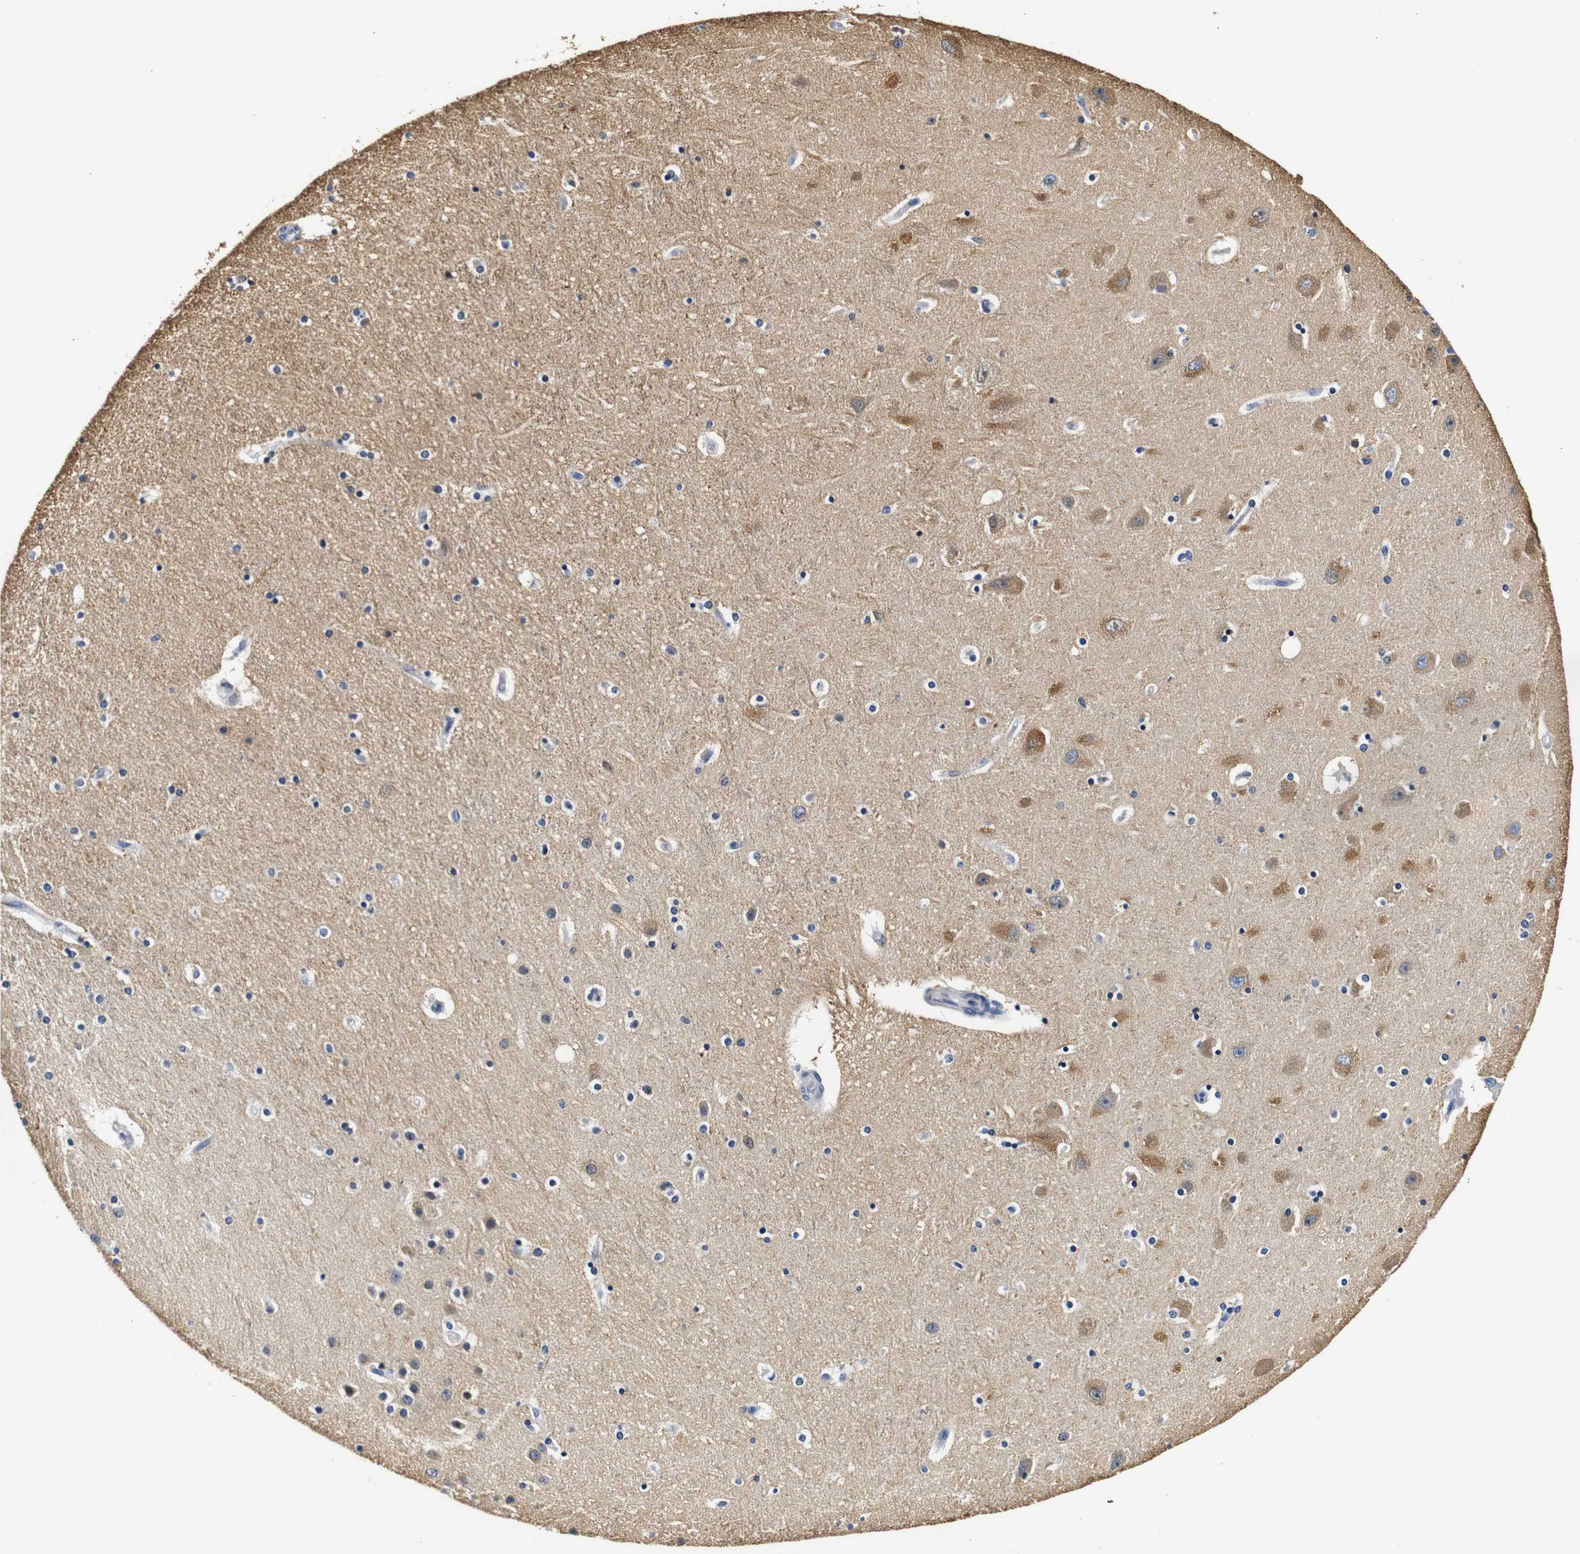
{"staining": {"intensity": "negative", "quantity": "none", "location": "none"}, "tissue": "hippocampus", "cell_type": "Glial cells", "image_type": "normal", "snomed": [{"axis": "morphology", "description": "Normal tissue, NOS"}, {"axis": "topography", "description": "Hippocampus"}], "caption": "Immunohistochemical staining of unremarkable hippocampus demonstrates no significant staining in glial cells. The staining was performed using DAB to visualize the protein expression in brown, while the nuclei were stained in blue with hematoxylin (Magnification: 20x).", "gene": "GP1BA", "patient": {"sex": "female", "age": 54}}